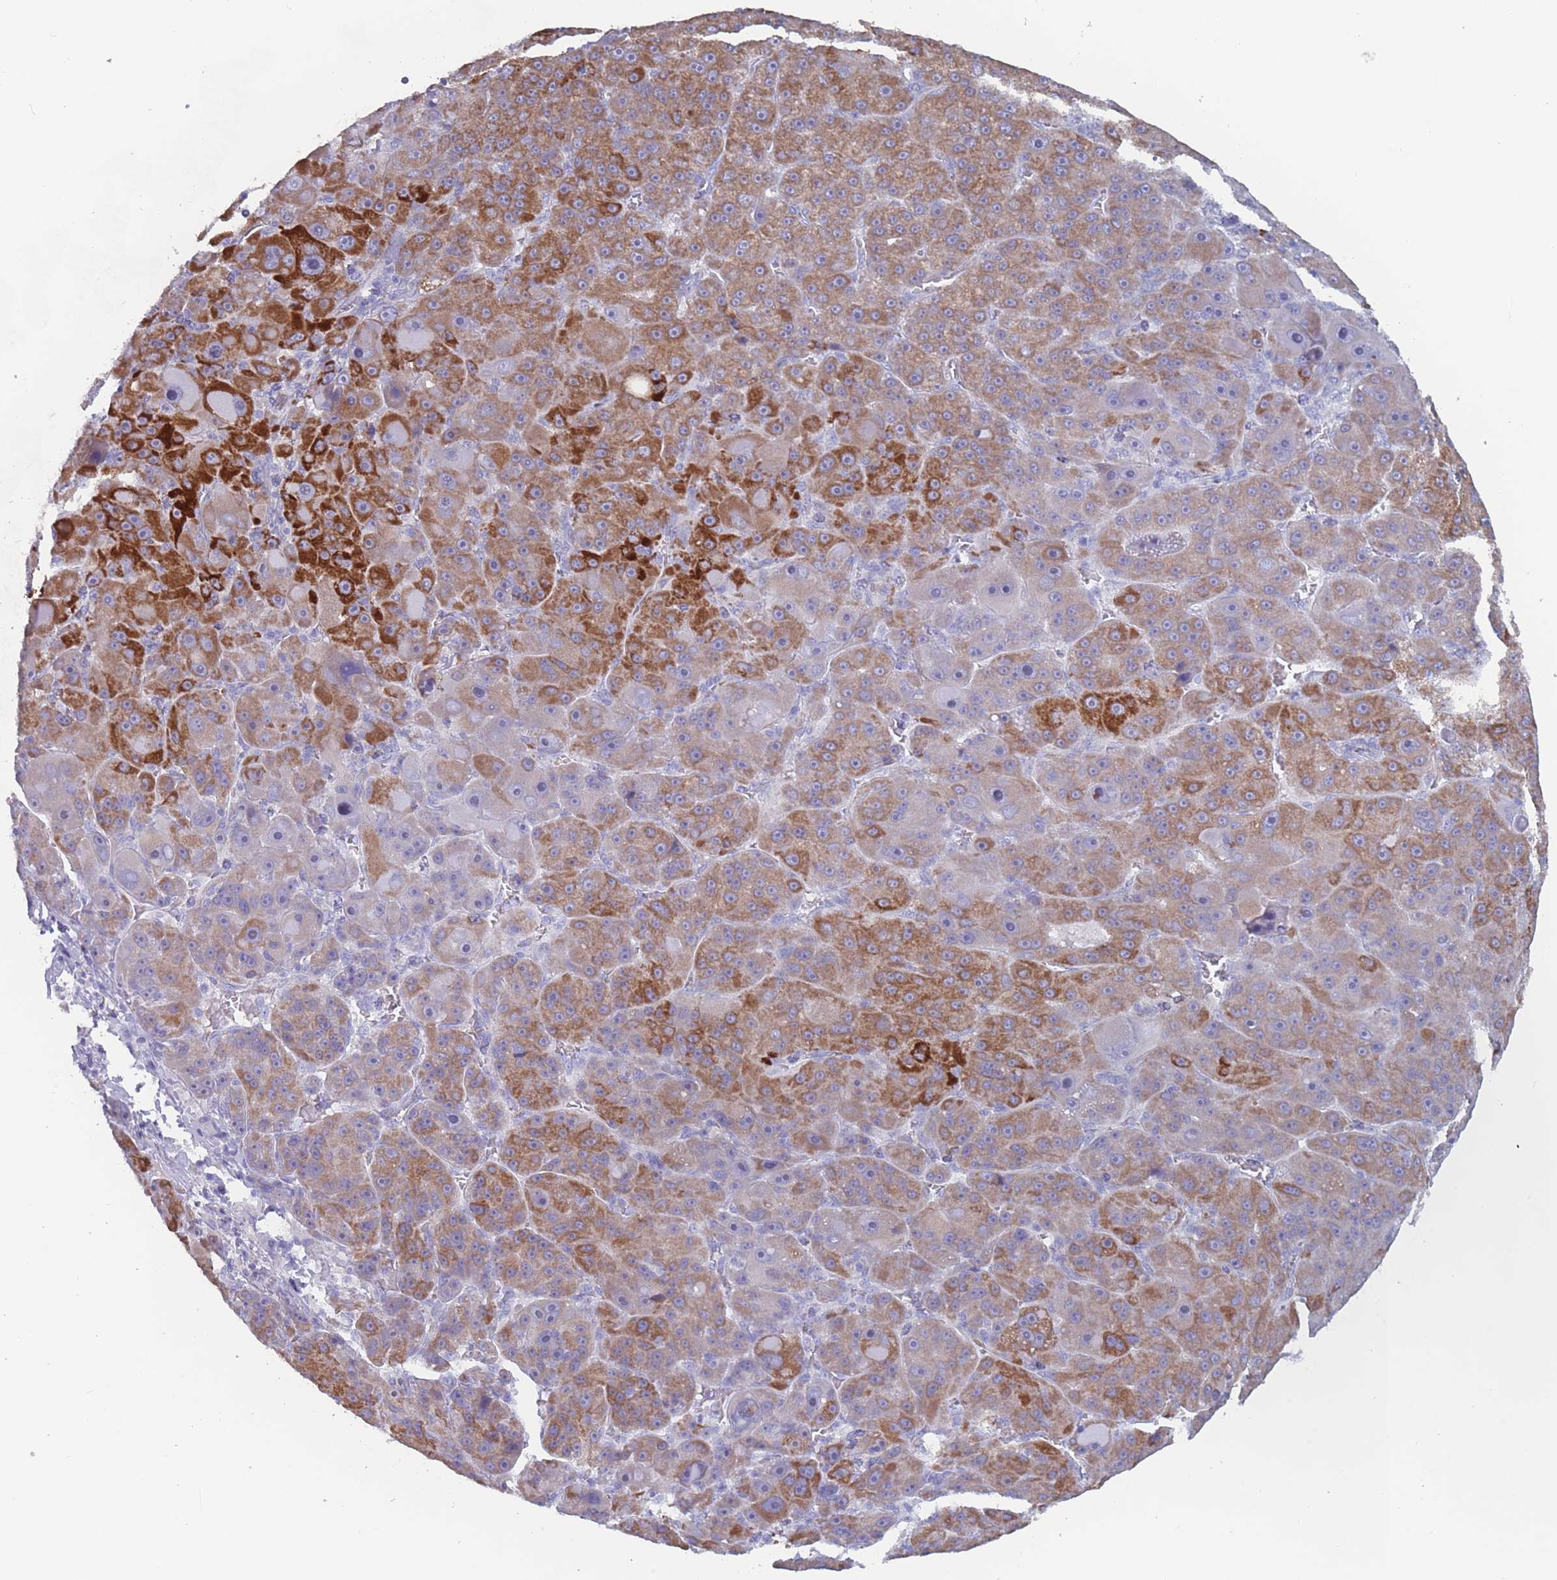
{"staining": {"intensity": "strong", "quantity": "25%-75%", "location": "cytoplasmic/membranous"}, "tissue": "liver cancer", "cell_type": "Tumor cells", "image_type": "cancer", "snomed": [{"axis": "morphology", "description": "Carcinoma, Hepatocellular, NOS"}, {"axis": "topography", "description": "Liver"}], "caption": "DAB (3,3'-diaminobenzidine) immunohistochemical staining of hepatocellular carcinoma (liver) reveals strong cytoplasmic/membranous protein expression in about 25%-75% of tumor cells.", "gene": "ST8SIA5", "patient": {"sex": "male", "age": 76}}